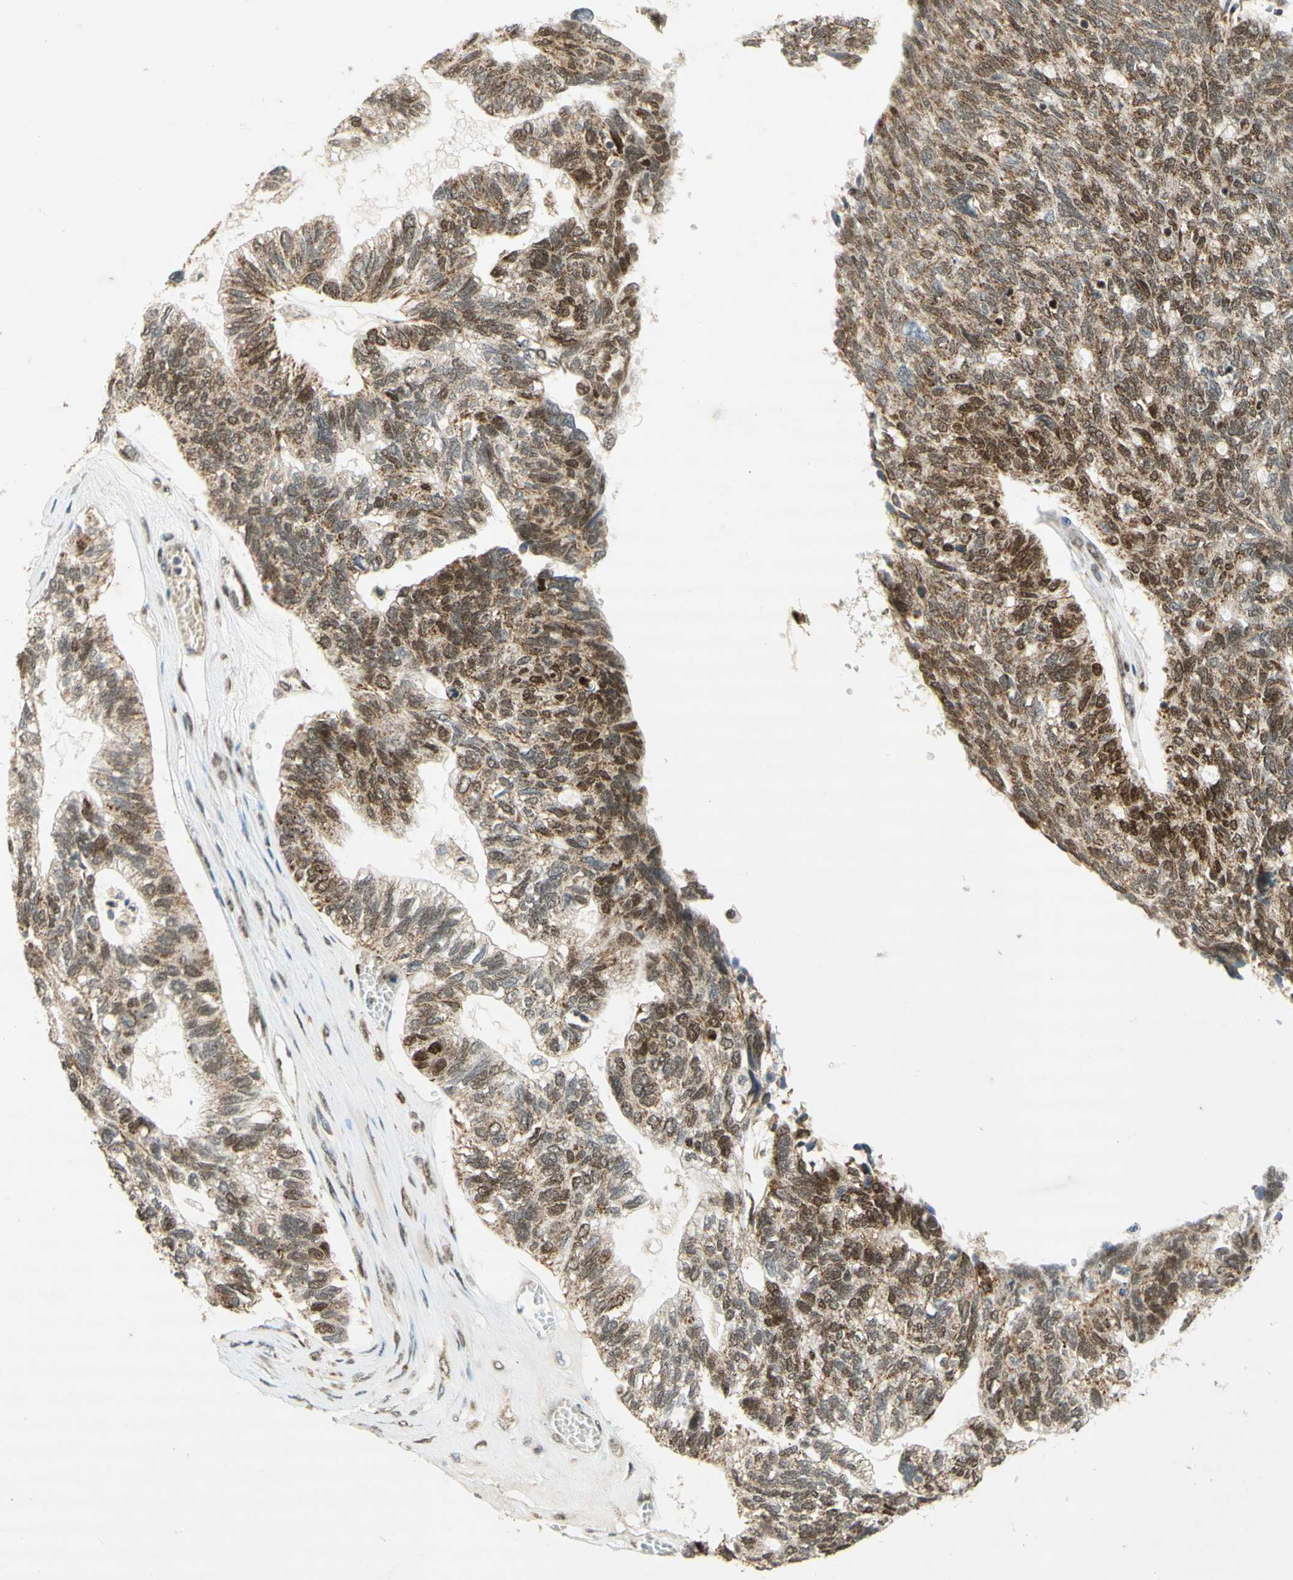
{"staining": {"intensity": "moderate", "quantity": "25%-75%", "location": "cytoplasmic/membranous,nuclear"}, "tissue": "ovarian cancer", "cell_type": "Tumor cells", "image_type": "cancer", "snomed": [{"axis": "morphology", "description": "Cystadenocarcinoma, serous, NOS"}, {"axis": "topography", "description": "Ovary"}], "caption": "This histopathology image demonstrates immunohistochemistry (IHC) staining of human ovarian serous cystadenocarcinoma, with medium moderate cytoplasmic/membranous and nuclear positivity in about 25%-75% of tumor cells.", "gene": "DNMT3A", "patient": {"sex": "female", "age": 79}}